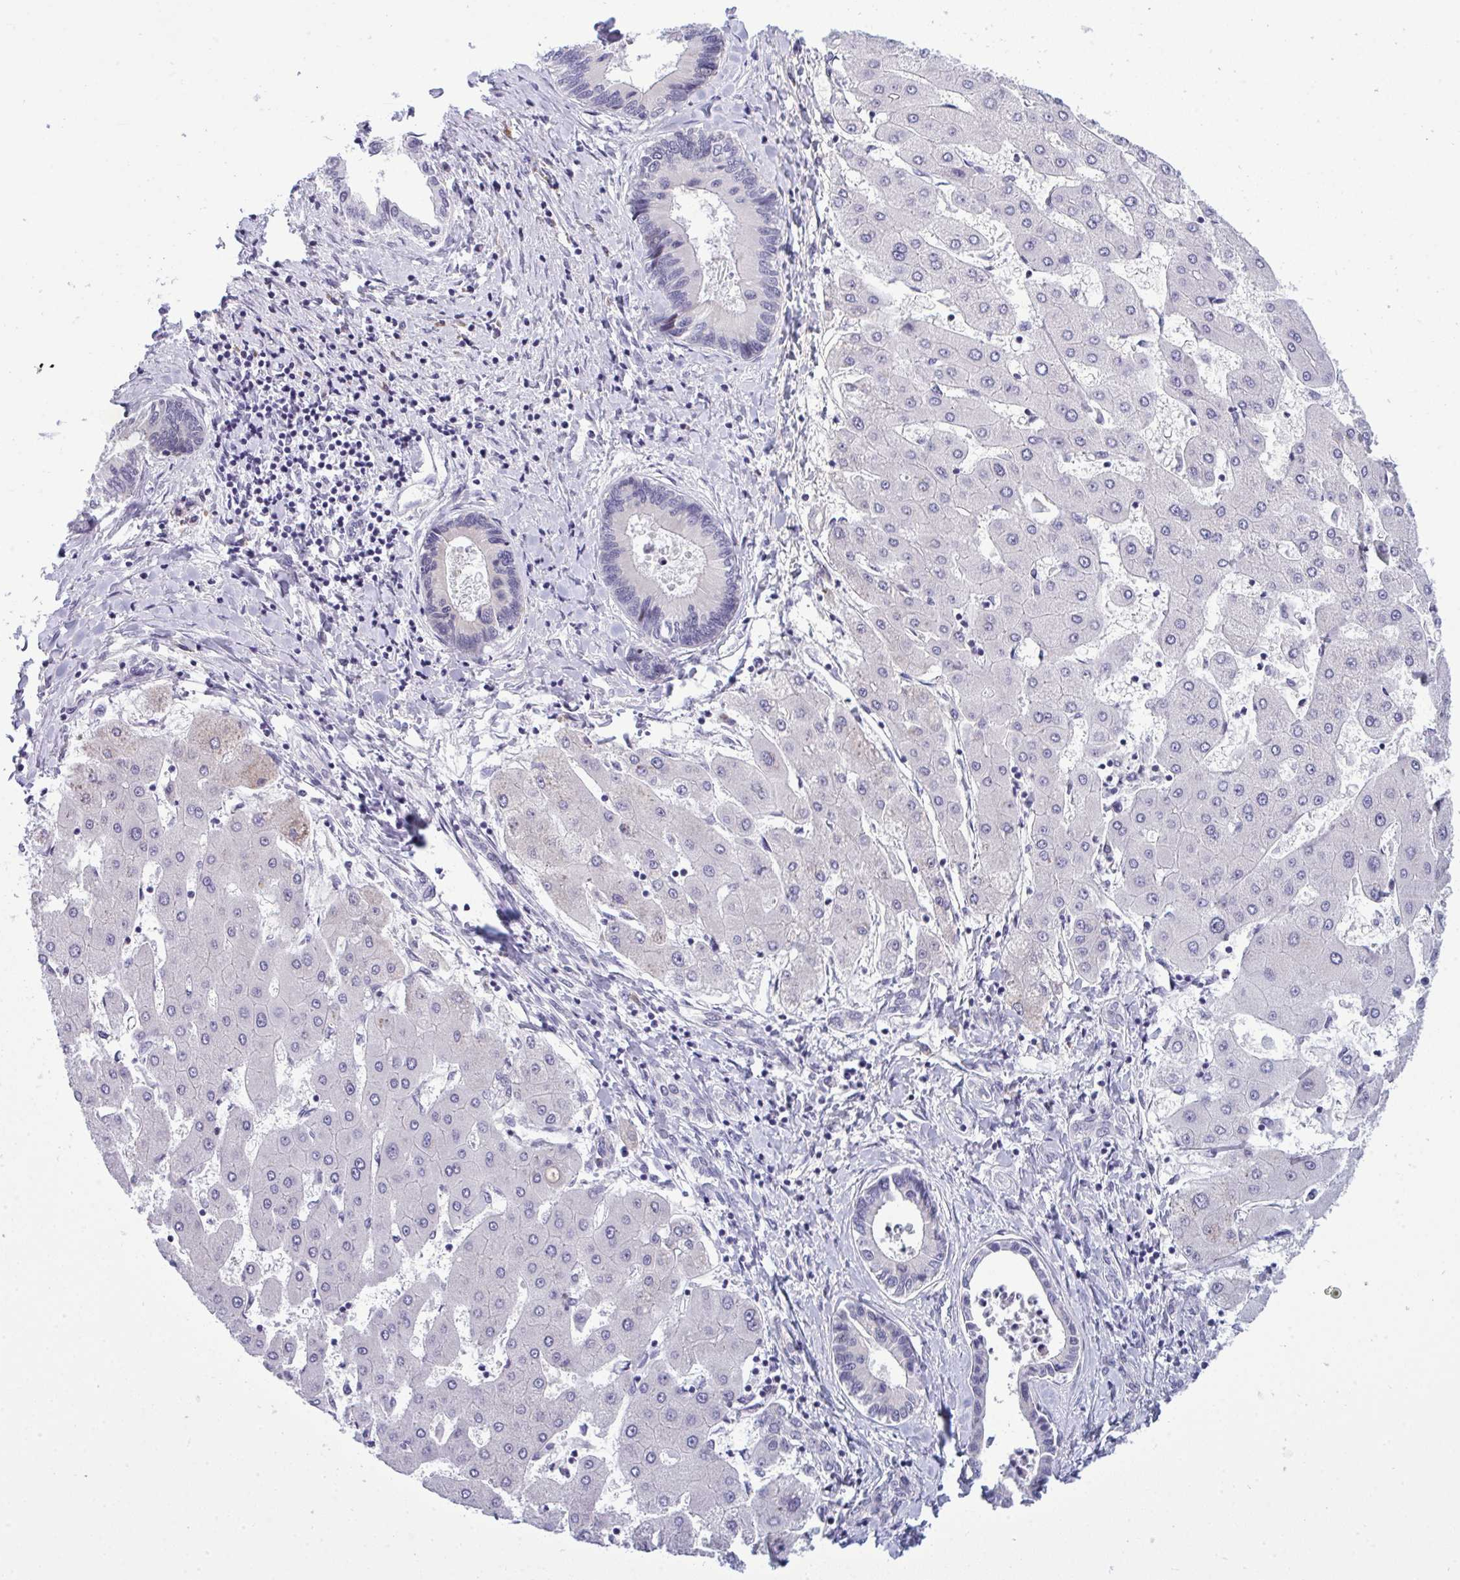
{"staining": {"intensity": "negative", "quantity": "none", "location": "none"}, "tissue": "liver cancer", "cell_type": "Tumor cells", "image_type": "cancer", "snomed": [{"axis": "morphology", "description": "Cholangiocarcinoma"}, {"axis": "topography", "description": "Liver"}], "caption": "There is no significant positivity in tumor cells of cholangiocarcinoma (liver).", "gene": "TAB1", "patient": {"sex": "male", "age": 66}}